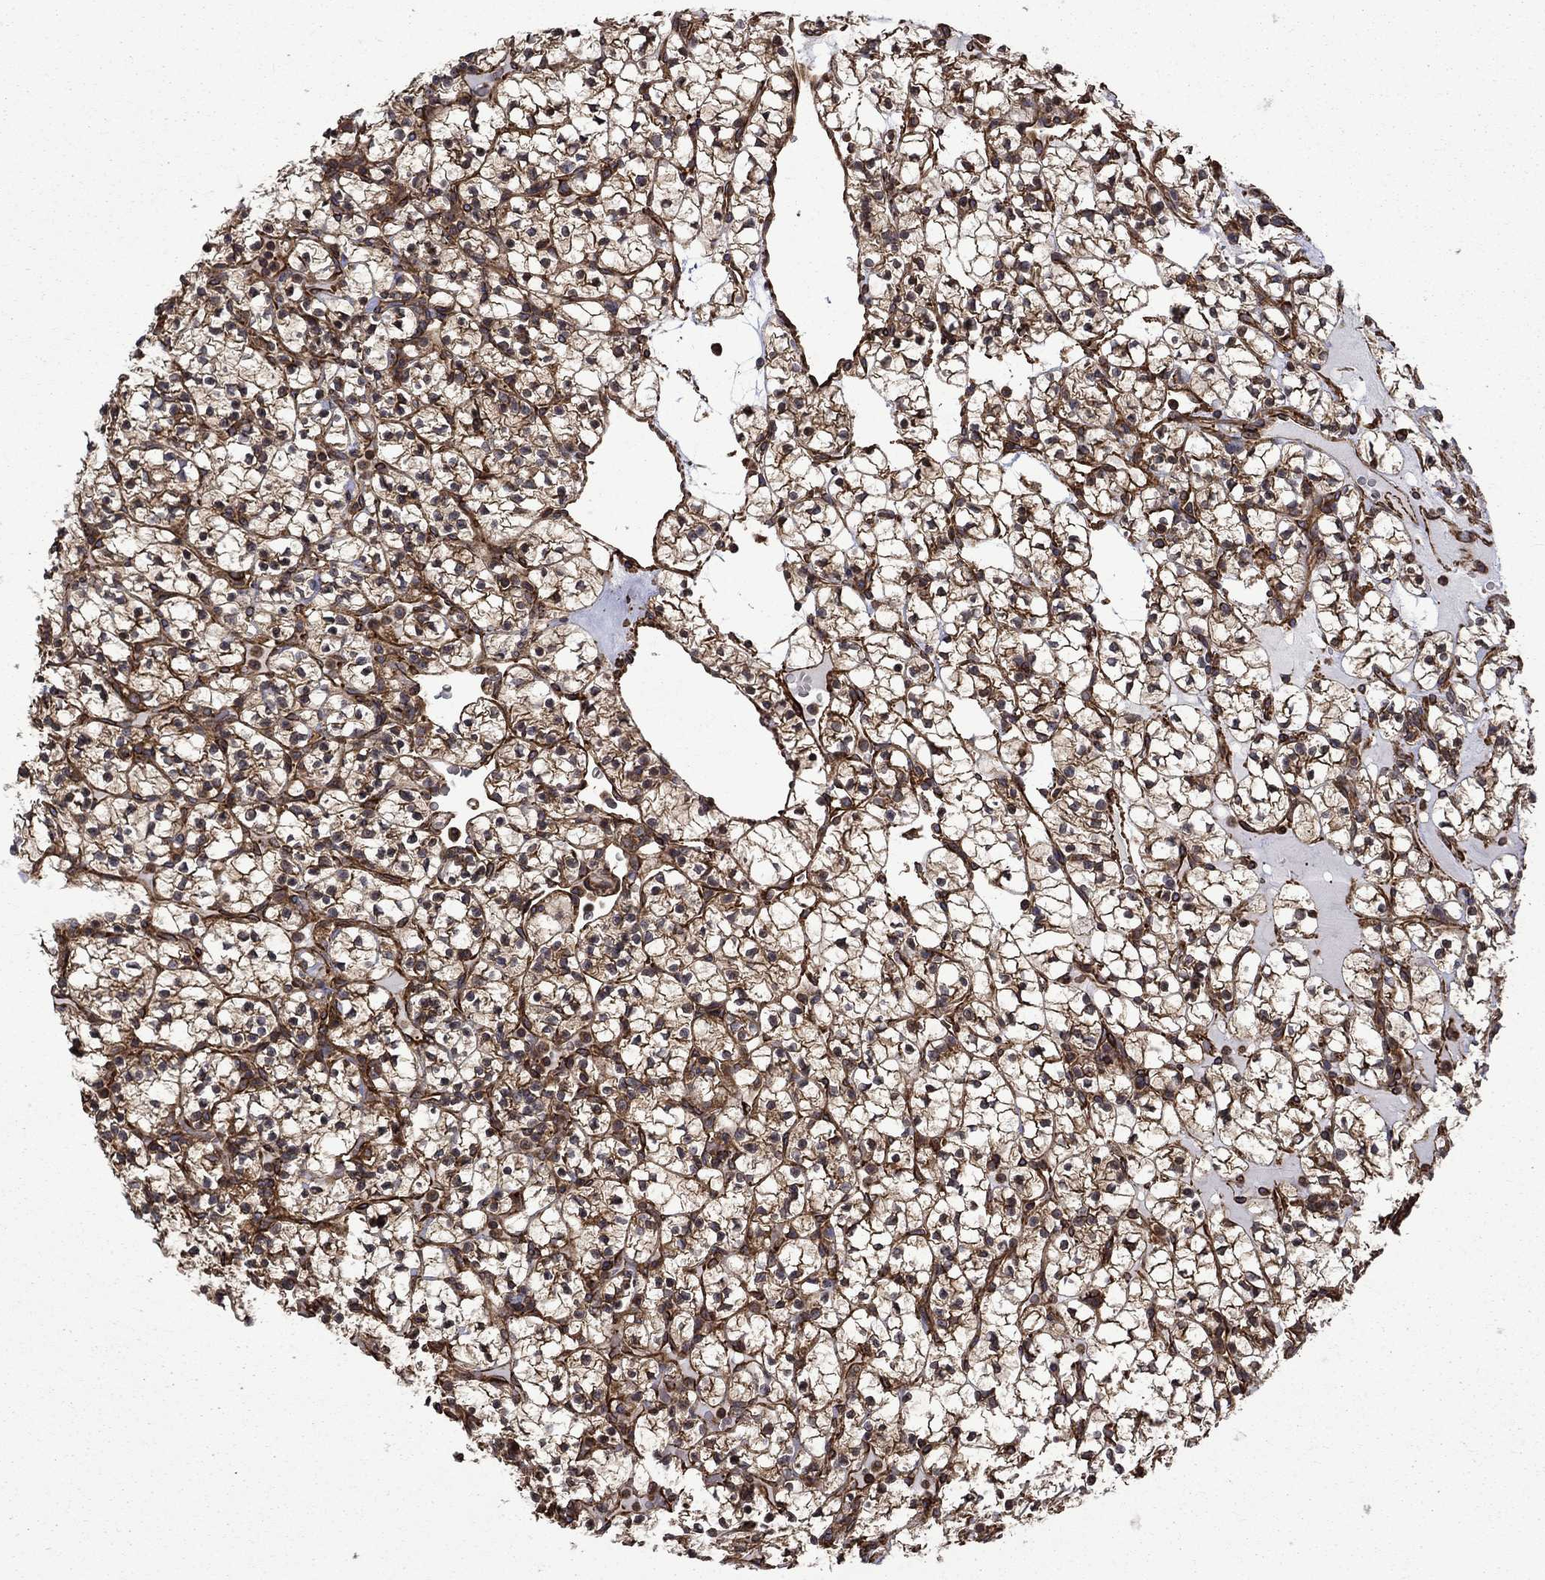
{"staining": {"intensity": "strong", "quantity": ">75%", "location": "cytoplasmic/membranous"}, "tissue": "renal cancer", "cell_type": "Tumor cells", "image_type": "cancer", "snomed": [{"axis": "morphology", "description": "Adenocarcinoma, NOS"}, {"axis": "topography", "description": "Kidney"}], "caption": "Tumor cells show strong cytoplasmic/membranous staining in about >75% of cells in adenocarcinoma (renal).", "gene": "CUTC", "patient": {"sex": "female", "age": 89}}